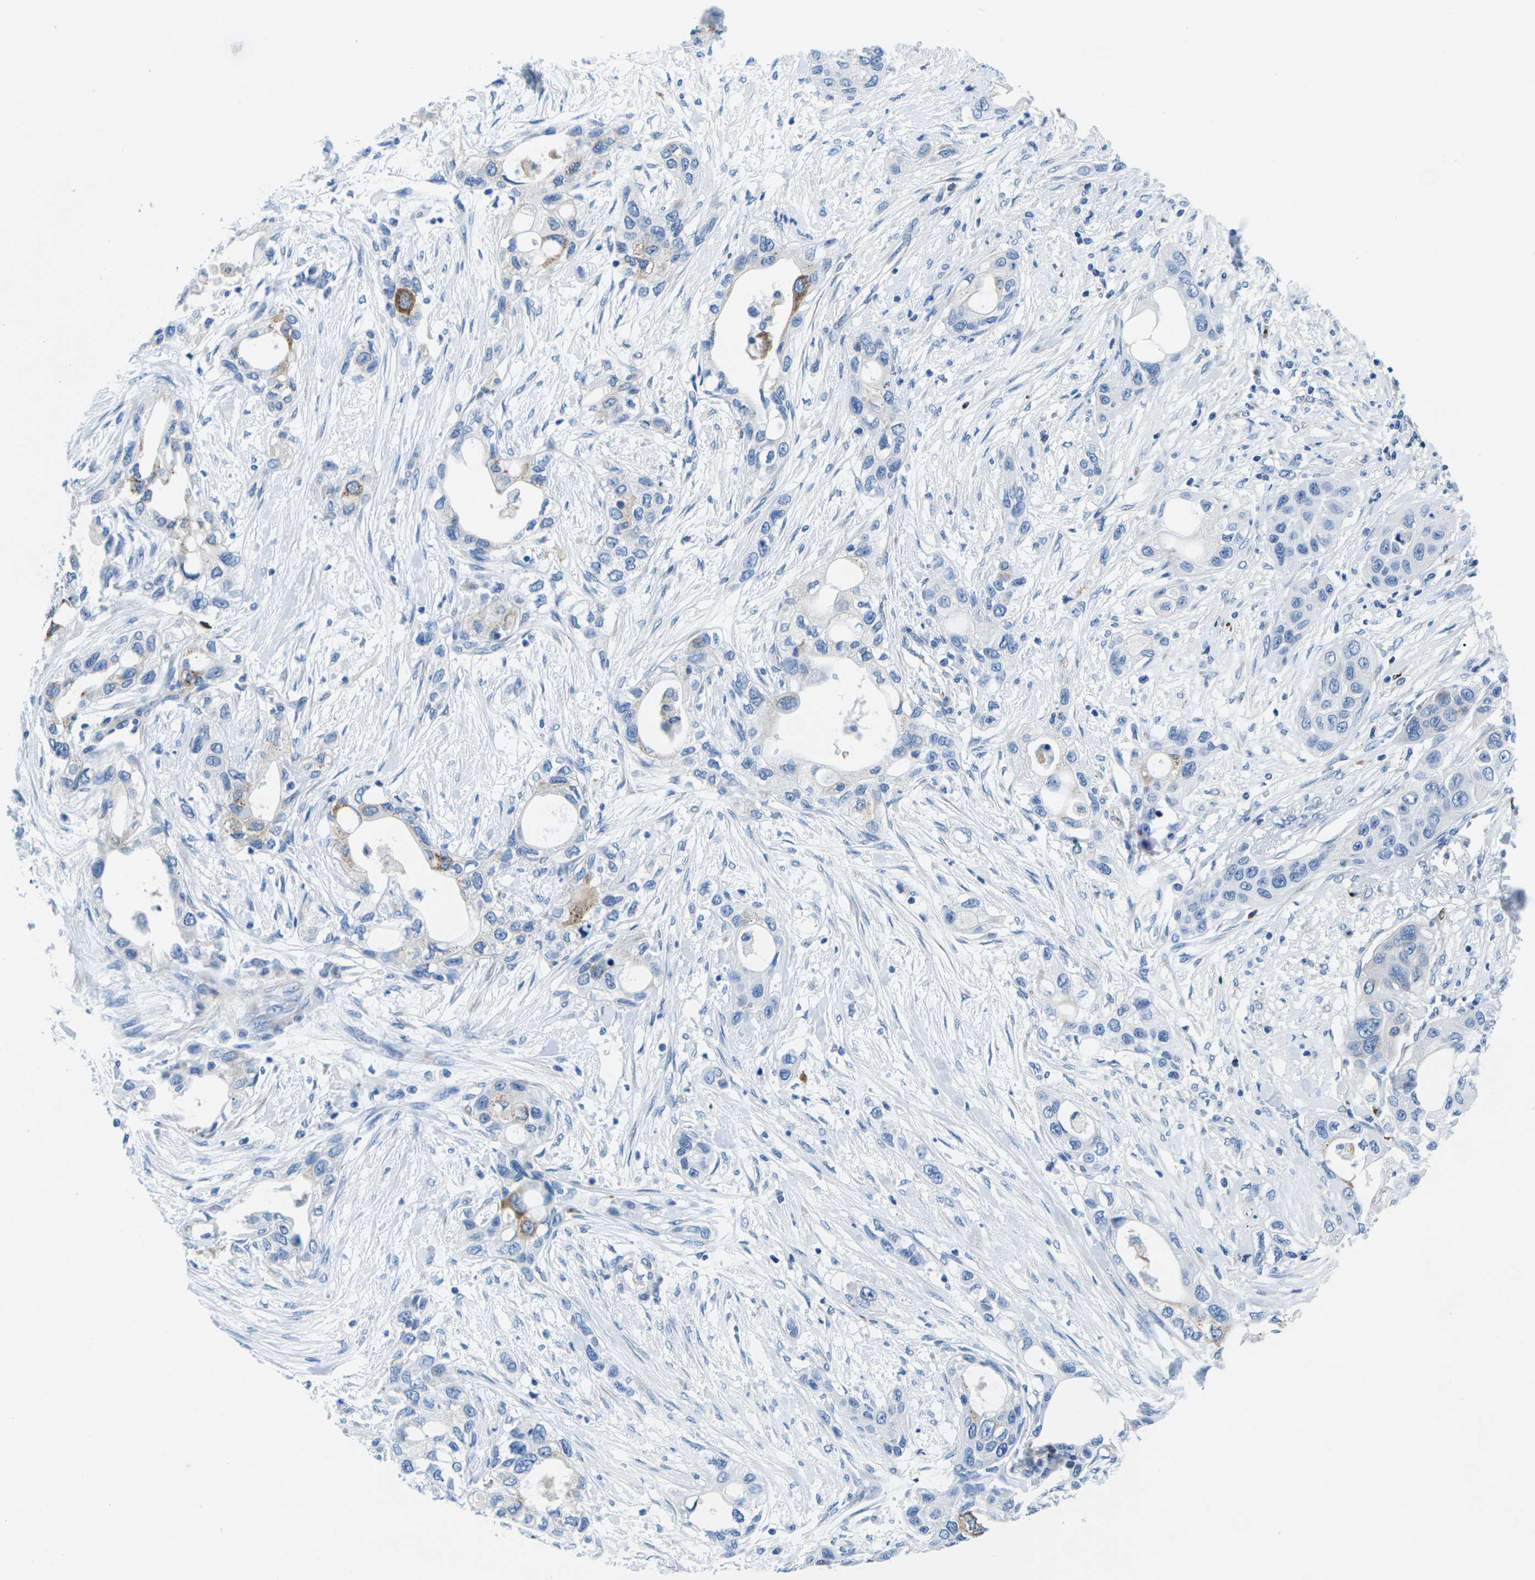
{"staining": {"intensity": "moderate", "quantity": "<25%", "location": "cytoplasmic/membranous"}, "tissue": "pancreatic cancer", "cell_type": "Tumor cells", "image_type": "cancer", "snomed": [{"axis": "morphology", "description": "Adenocarcinoma, NOS"}, {"axis": "topography", "description": "Pancreas"}], "caption": "Immunohistochemistry histopathology image of neoplastic tissue: human pancreatic cancer (adenocarcinoma) stained using immunohistochemistry displays low levels of moderate protein expression localized specifically in the cytoplasmic/membranous of tumor cells, appearing as a cytoplasmic/membranous brown color.", "gene": "SYNGR2", "patient": {"sex": "female", "age": 70}}